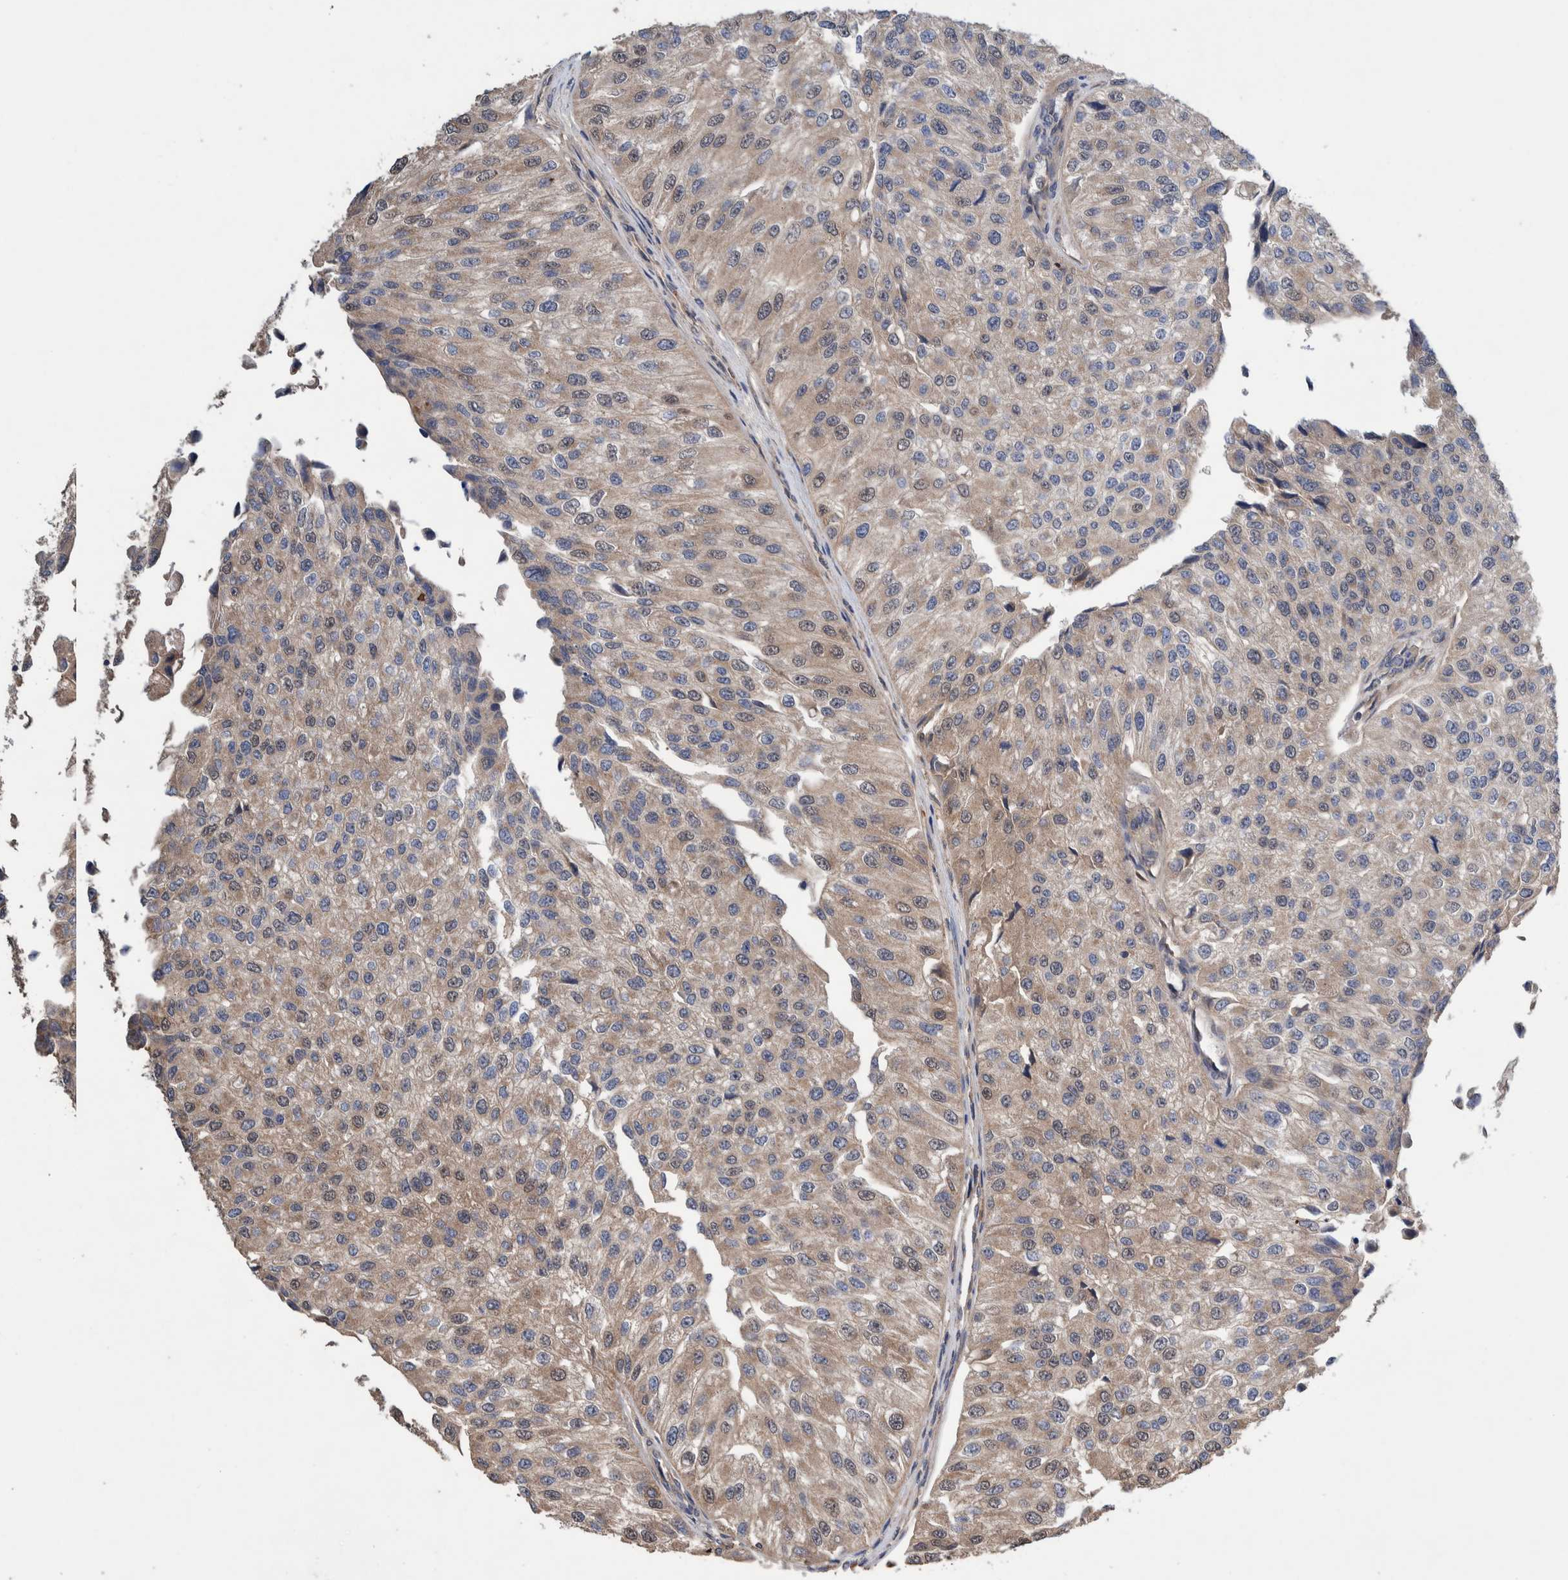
{"staining": {"intensity": "weak", "quantity": ">75%", "location": "cytoplasmic/membranous"}, "tissue": "urothelial cancer", "cell_type": "Tumor cells", "image_type": "cancer", "snomed": [{"axis": "morphology", "description": "Urothelial carcinoma, High grade"}, {"axis": "topography", "description": "Kidney"}, {"axis": "topography", "description": "Urinary bladder"}], "caption": "High-grade urothelial carcinoma was stained to show a protein in brown. There is low levels of weak cytoplasmic/membranous expression in about >75% of tumor cells. The staining was performed using DAB (3,3'-diaminobenzidine) to visualize the protein expression in brown, while the nuclei were stained in blue with hematoxylin (Magnification: 20x).", "gene": "PIK3R6", "patient": {"sex": "male", "age": 77}}